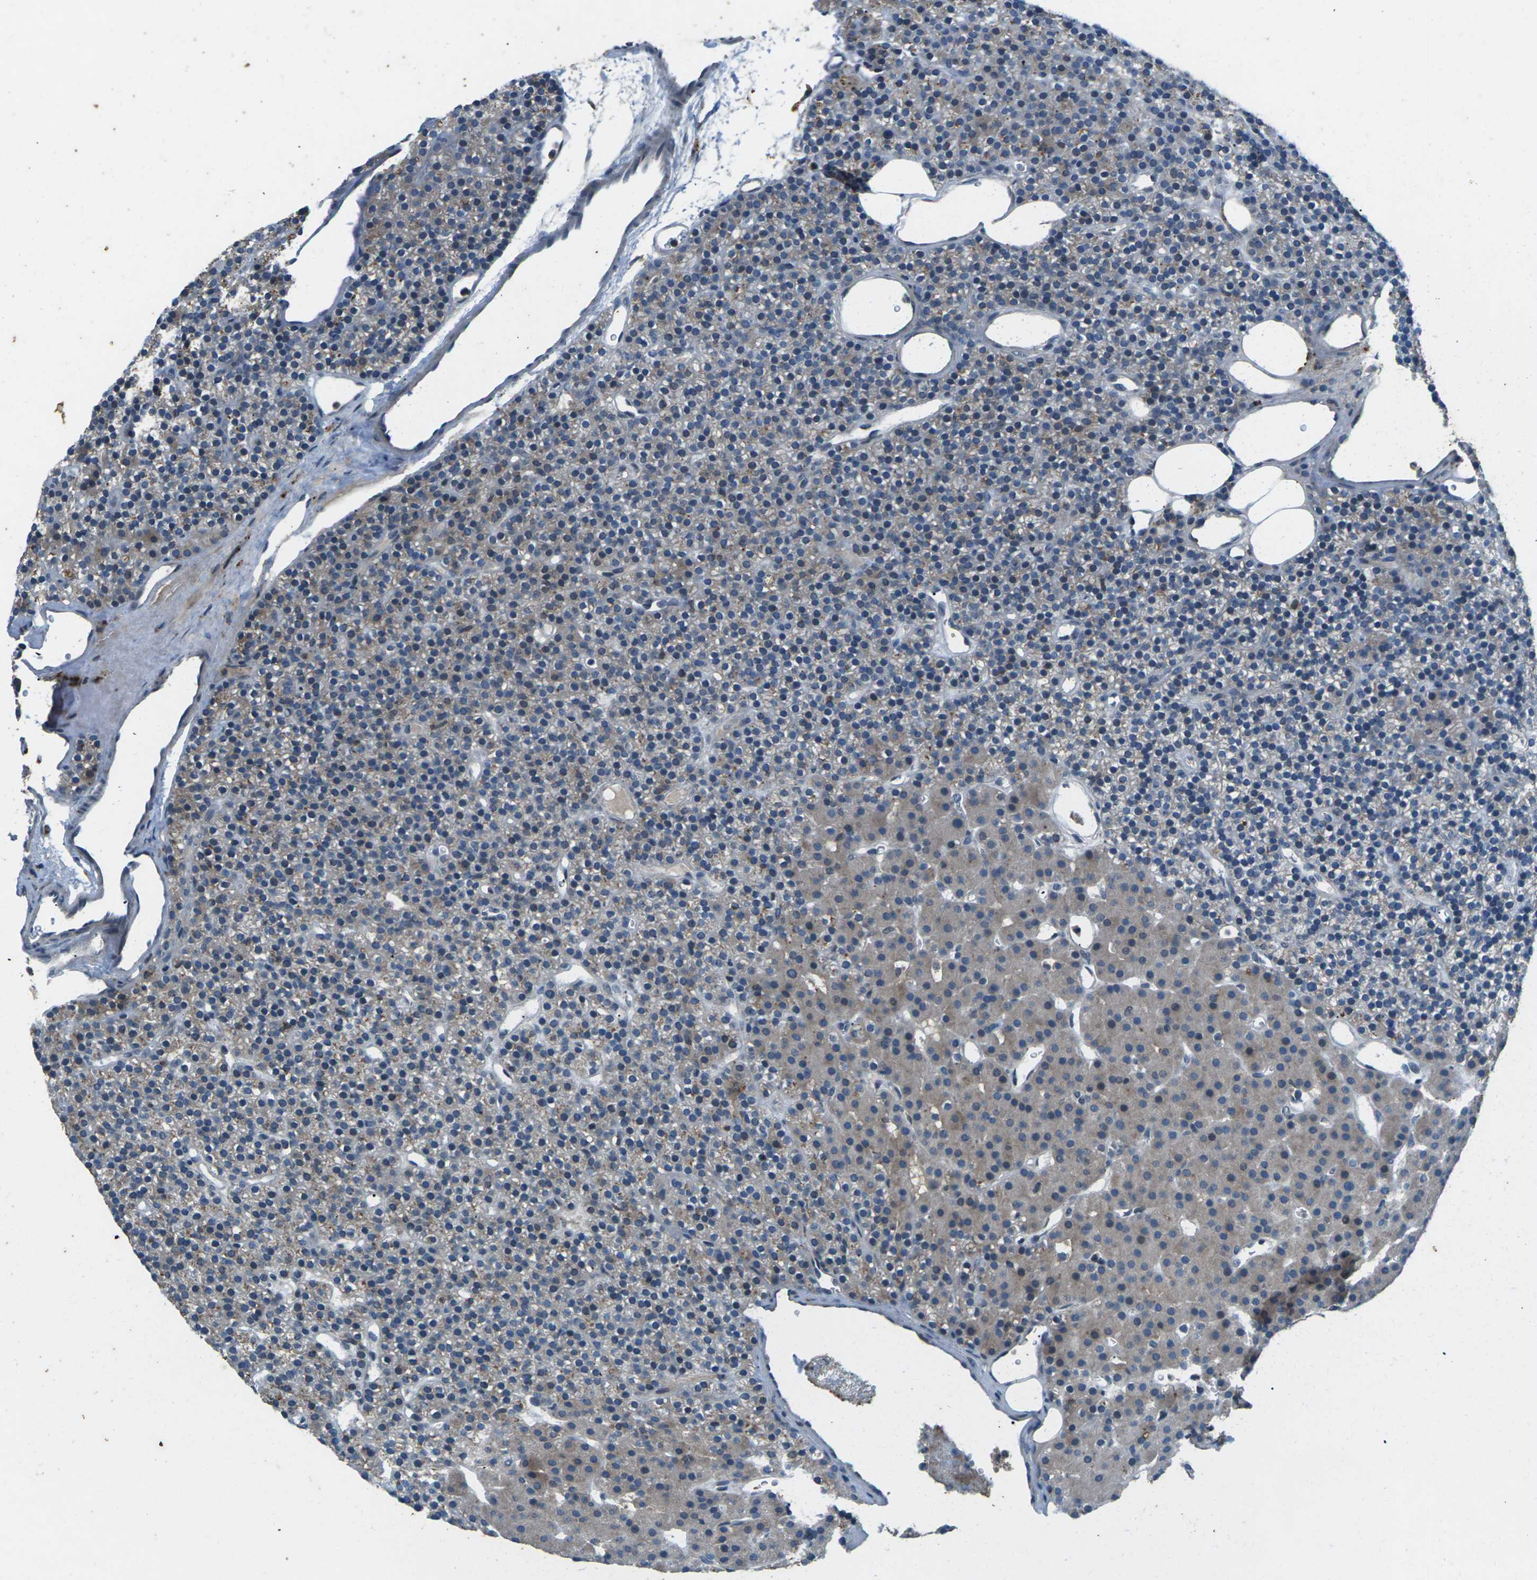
{"staining": {"intensity": "weak", "quantity": ">75%", "location": "cytoplasmic/membranous"}, "tissue": "parathyroid gland", "cell_type": "Glandular cells", "image_type": "normal", "snomed": [{"axis": "morphology", "description": "Normal tissue, NOS"}, {"axis": "morphology", "description": "Hyperplasia, NOS"}, {"axis": "topography", "description": "Parathyroid gland"}], "caption": "Immunohistochemistry (IHC) of benign parathyroid gland exhibits low levels of weak cytoplasmic/membranous staining in approximately >75% of glandular cells.", "gene": "SIGLEC14", "patient": {"sex": "male", "age": 44}}